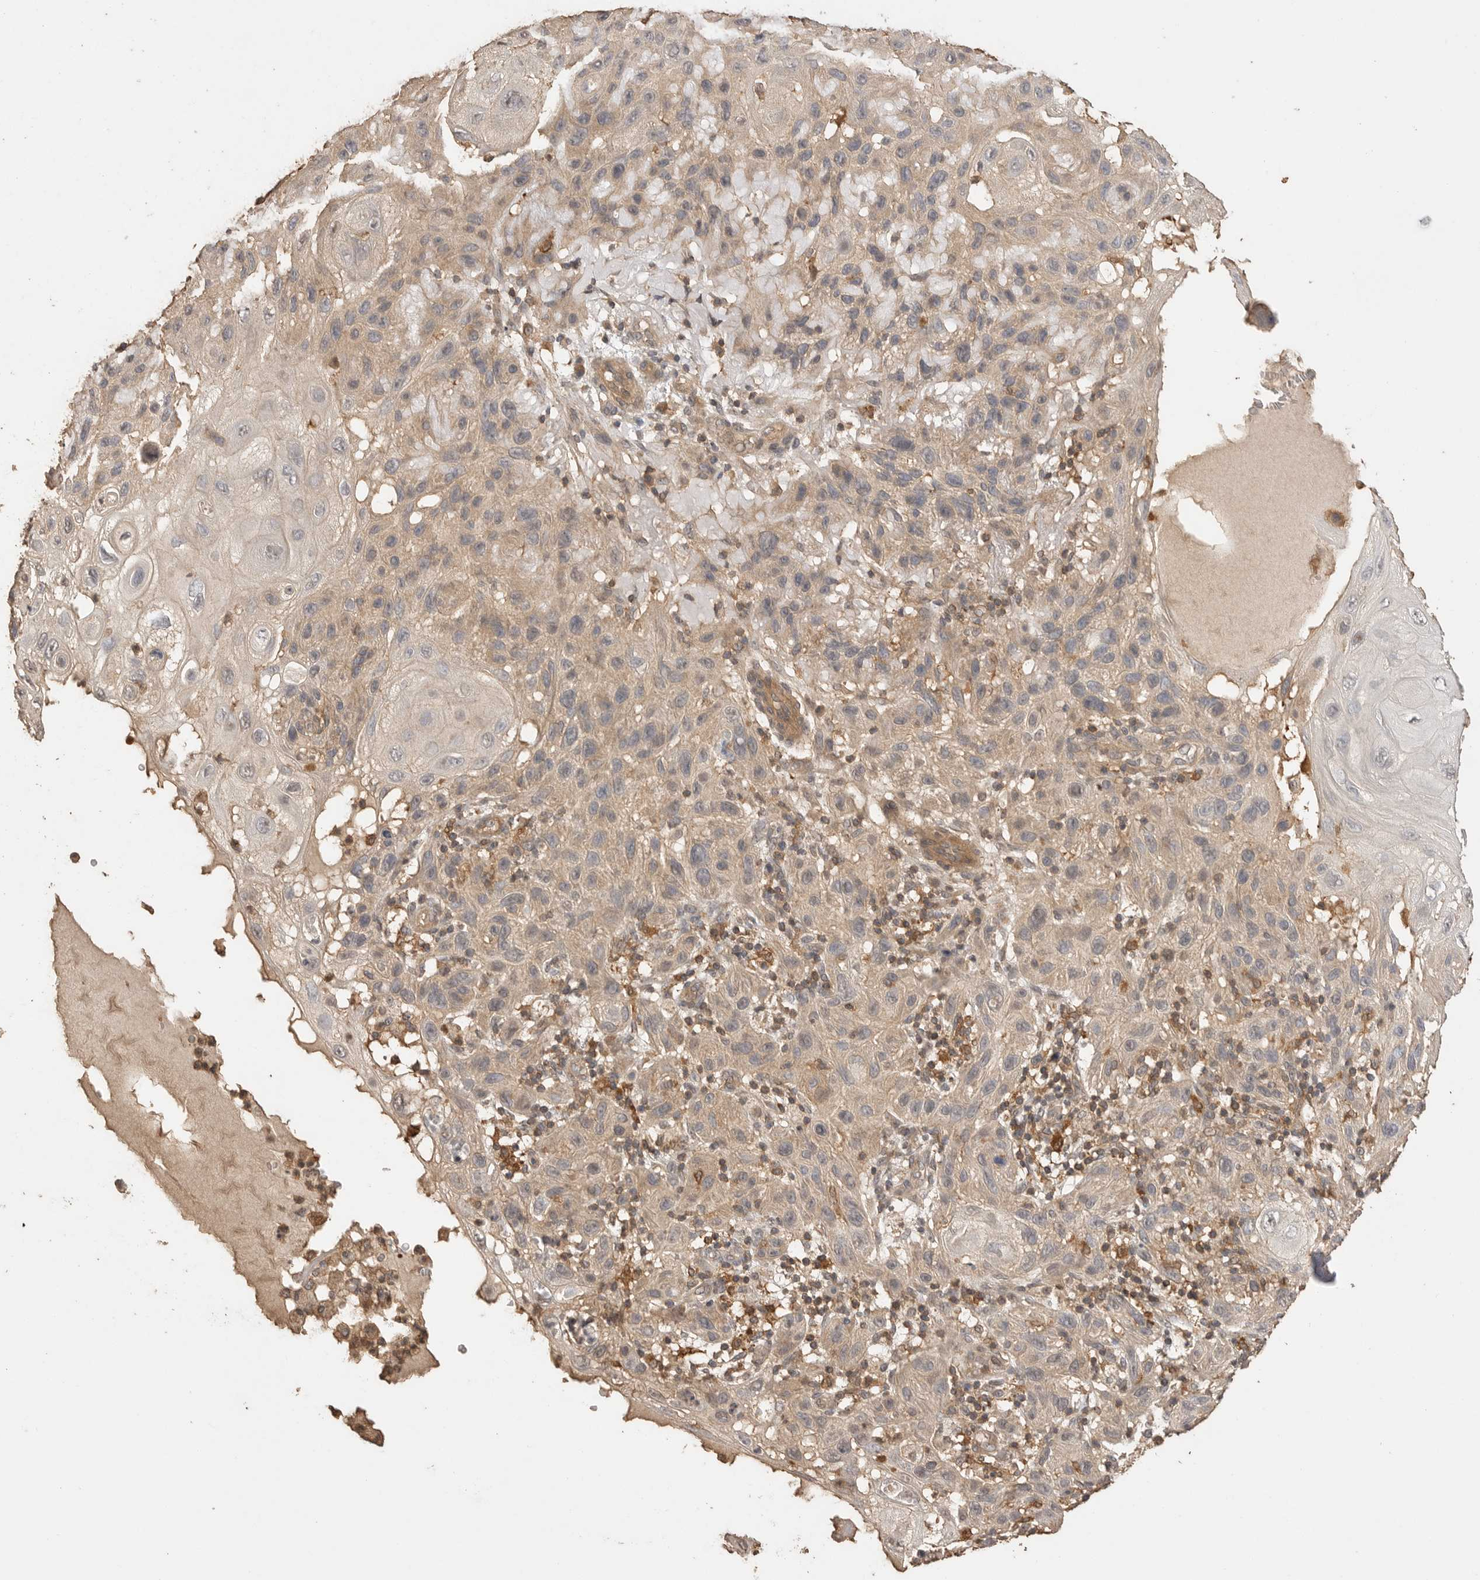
{"staining": {"intensity": "weak", "quantity": ">75%", "location": "cytoplasmic/membranous"}, "tissue": "skin cancer", "cell_type": "Tumor cells", "image_type": "cancer", "snomed": [{"axis": "morphology", "description": "Normal tissue, NOS"}, {"axis": "morphology", "description": "Squamous cell carcinoma, NOS"}, {"axis": "topography", "description": "Skin"}], "caption": "Protein expression analysis of human skin cancer (squamous cell carcinoma) reveals weak cytoplasmic/membranous positivity in about >75% of tumor cells. (DAB IHC with brightfield microscopy, high magnification).", "gene": "MAP2K1", "patient": {"sex": "female", "age": 96}}